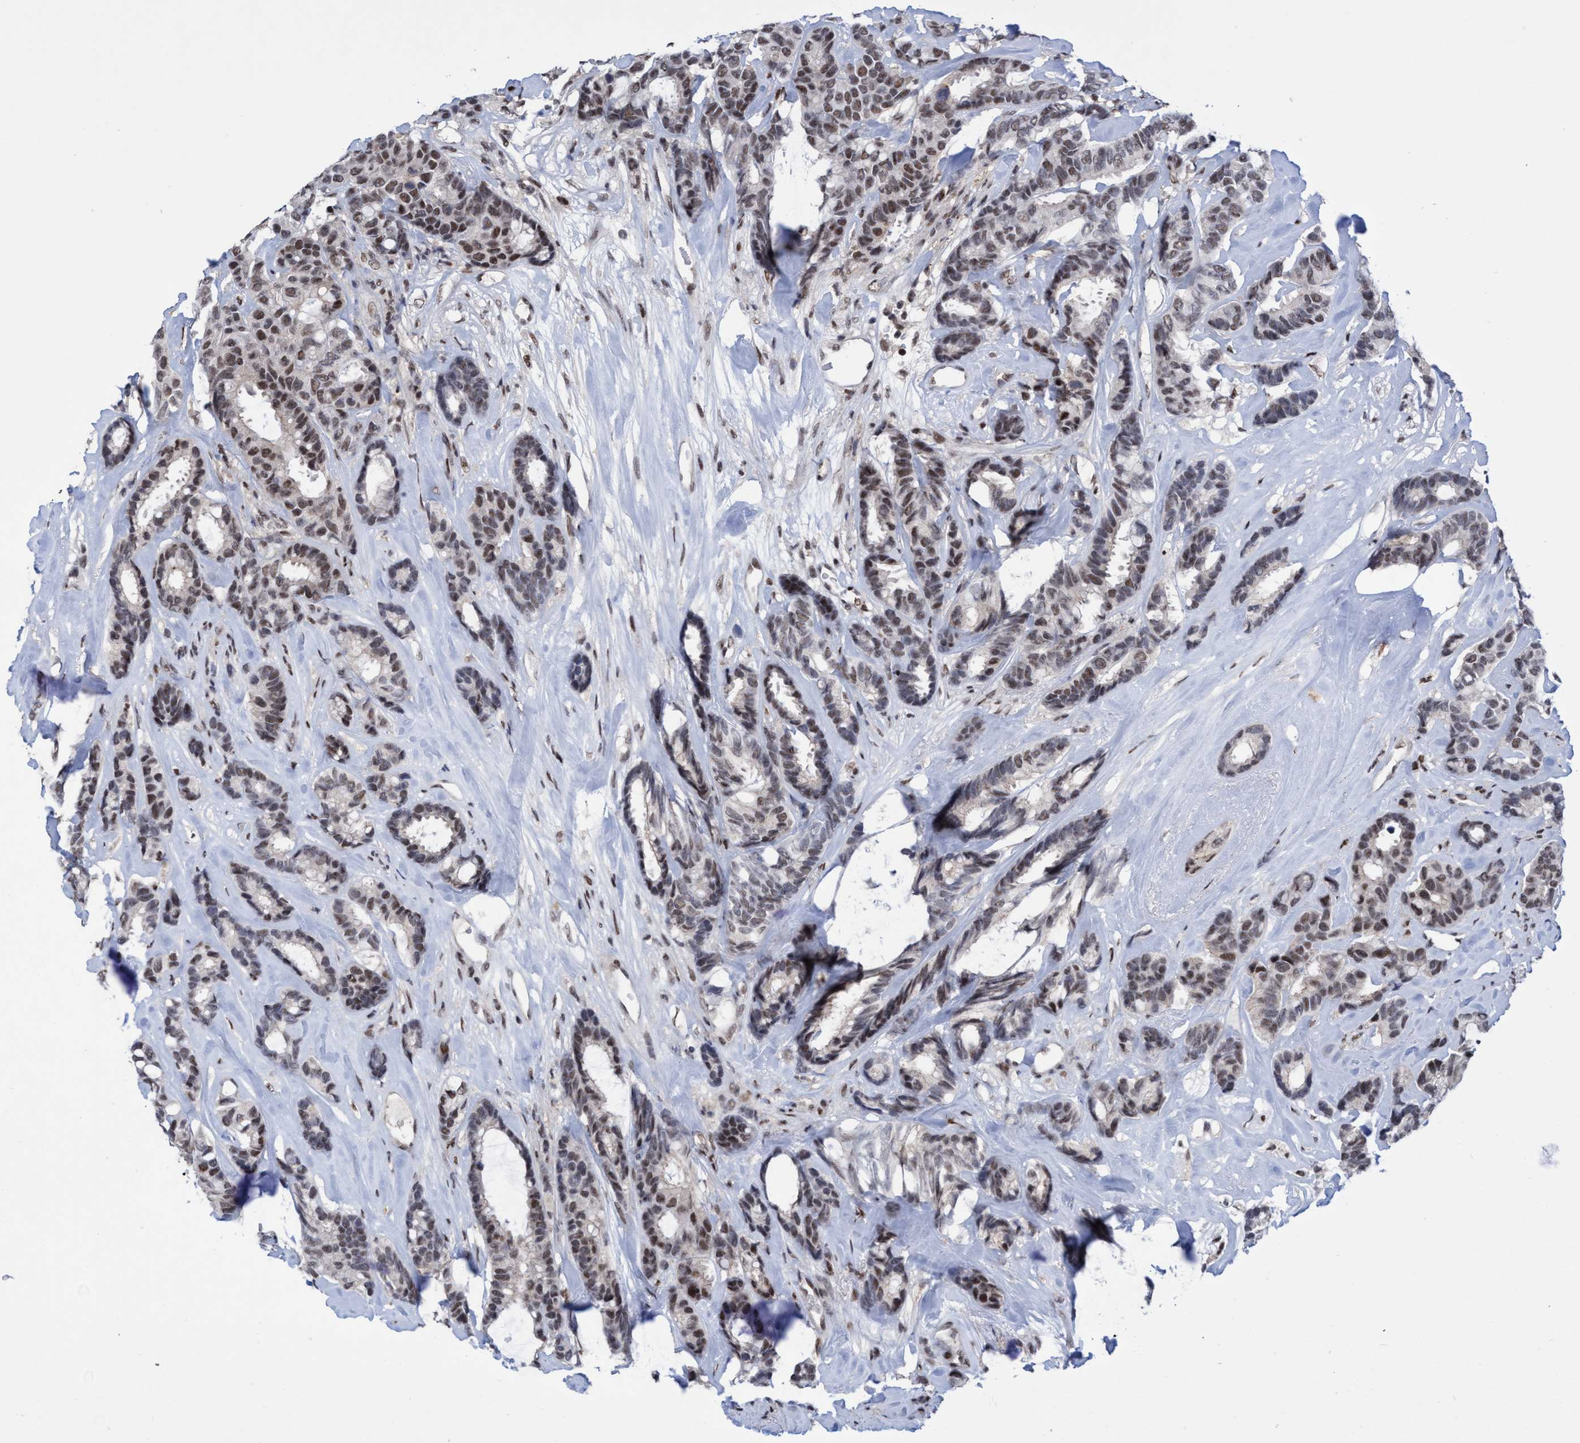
{"staining": {"intensity": "moderate", "quantity": "<25%", "location": "nuclear"}, "tissue": "breast cancer", "cell_type": "Tumor cells", "image_type": "cancer", "snomed": [{"axis": "morphology", "description": "Duct carcinoma"}, {"axis": "topography", "description": "Breast"}], "caption": "Immunohistochemical staining of breast invasive ductal carcinoma demonstrates moderate nuclear protein expression in approximately <25% of tumor cells.", "gene": "C9orf78", "patient": {"sex": "female", "age": 87}}